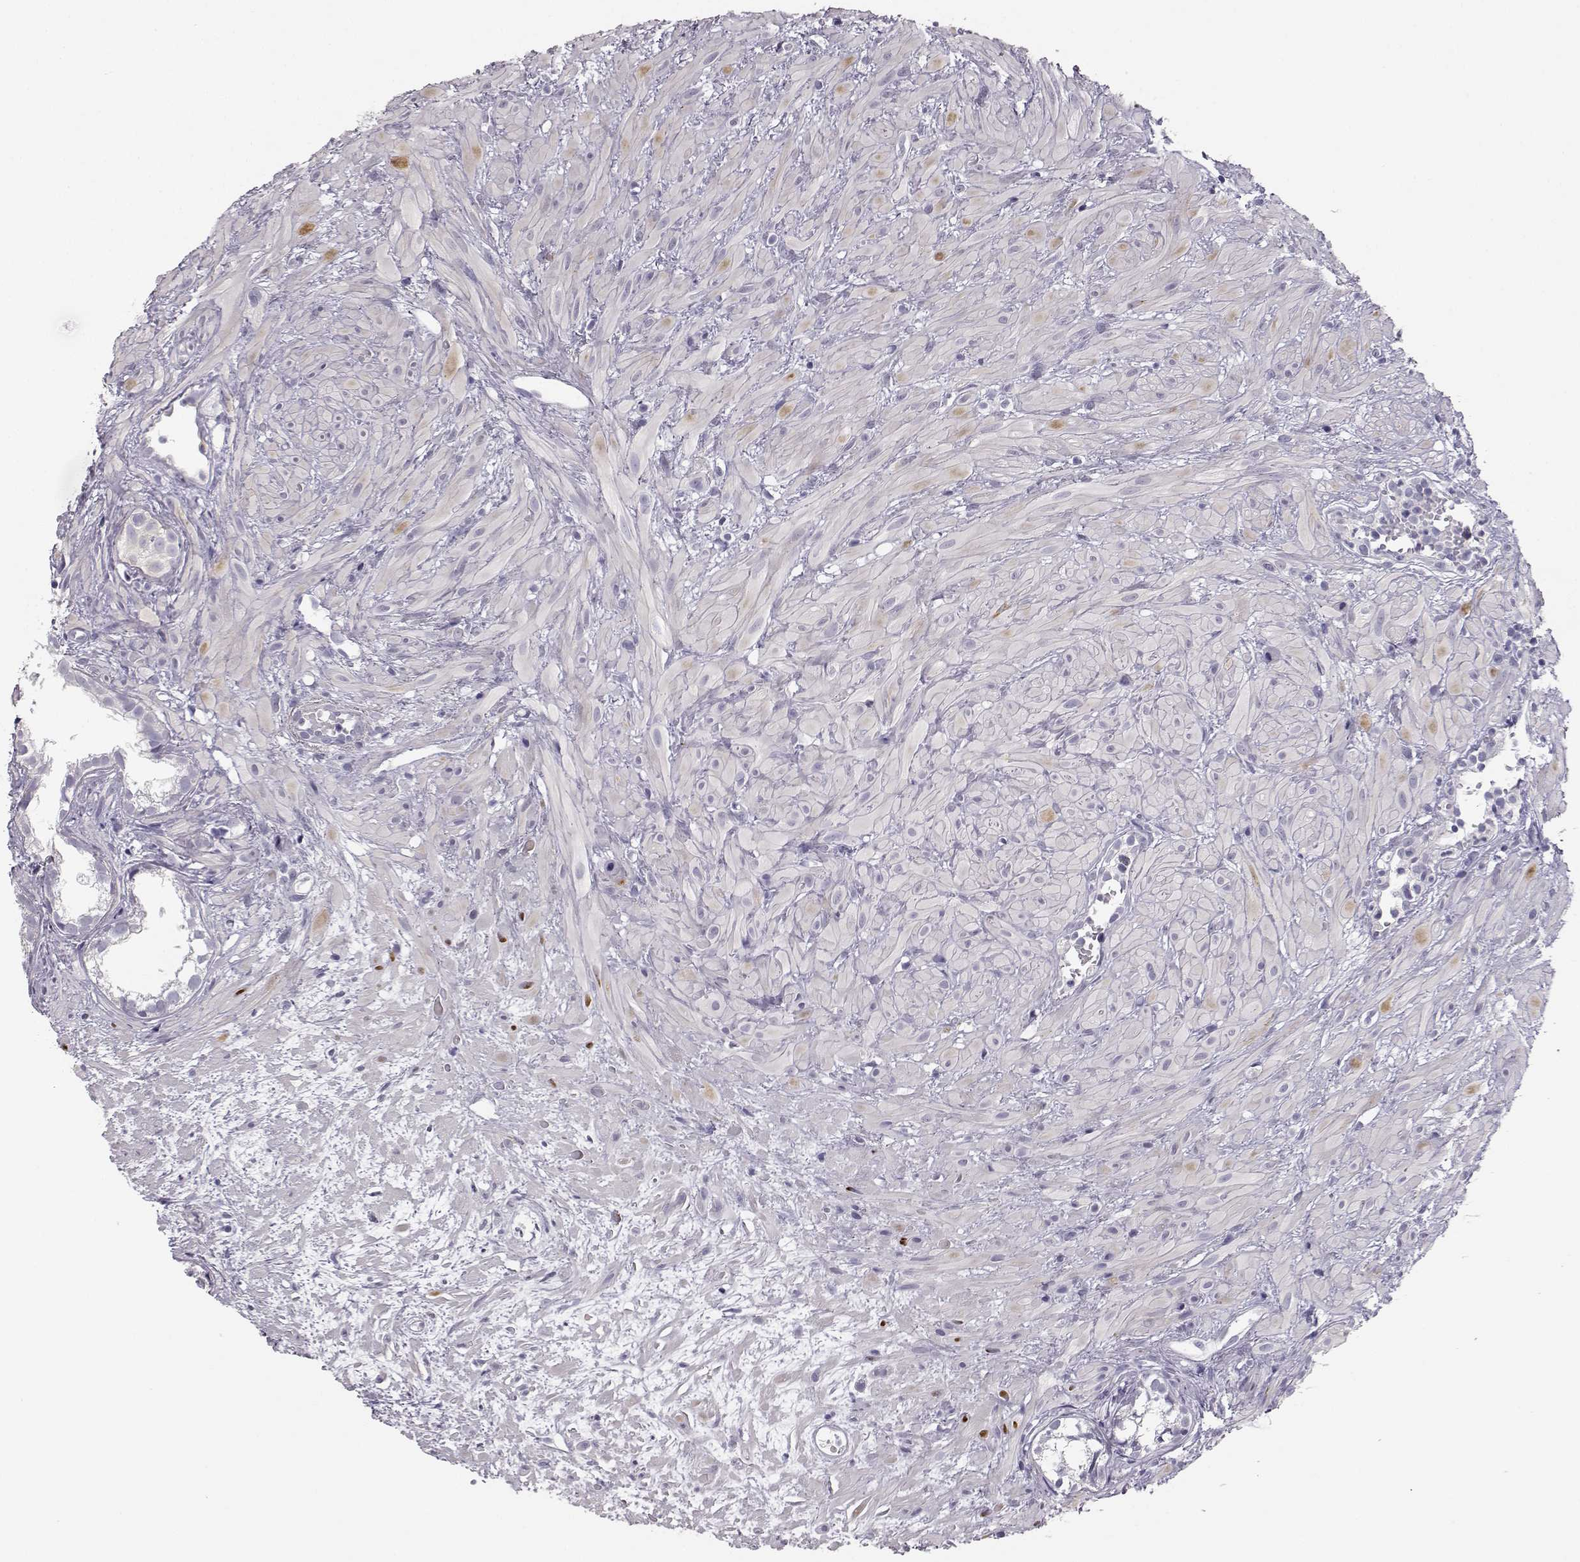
{"staining": {"intensity": "negative", "quantity": "none", "location": "none"}, "tissue": "prostate cancer", "cell_type": "Tumor cells", "image_type": "cancer", "snomed": [{"axis": "morphology", "description": "Adenocarcinoma, High grade"}, {"axis": "topography", "description": "Prostate"}], "caption": "This is an immunohistochemistry (IHC) micrograph of human adenocarcinoma (high-grade) (prostate). There is no staining in tumor cells.", "gene": "MYCBPAP", "patient": {"sex": "male", "age": 79}}